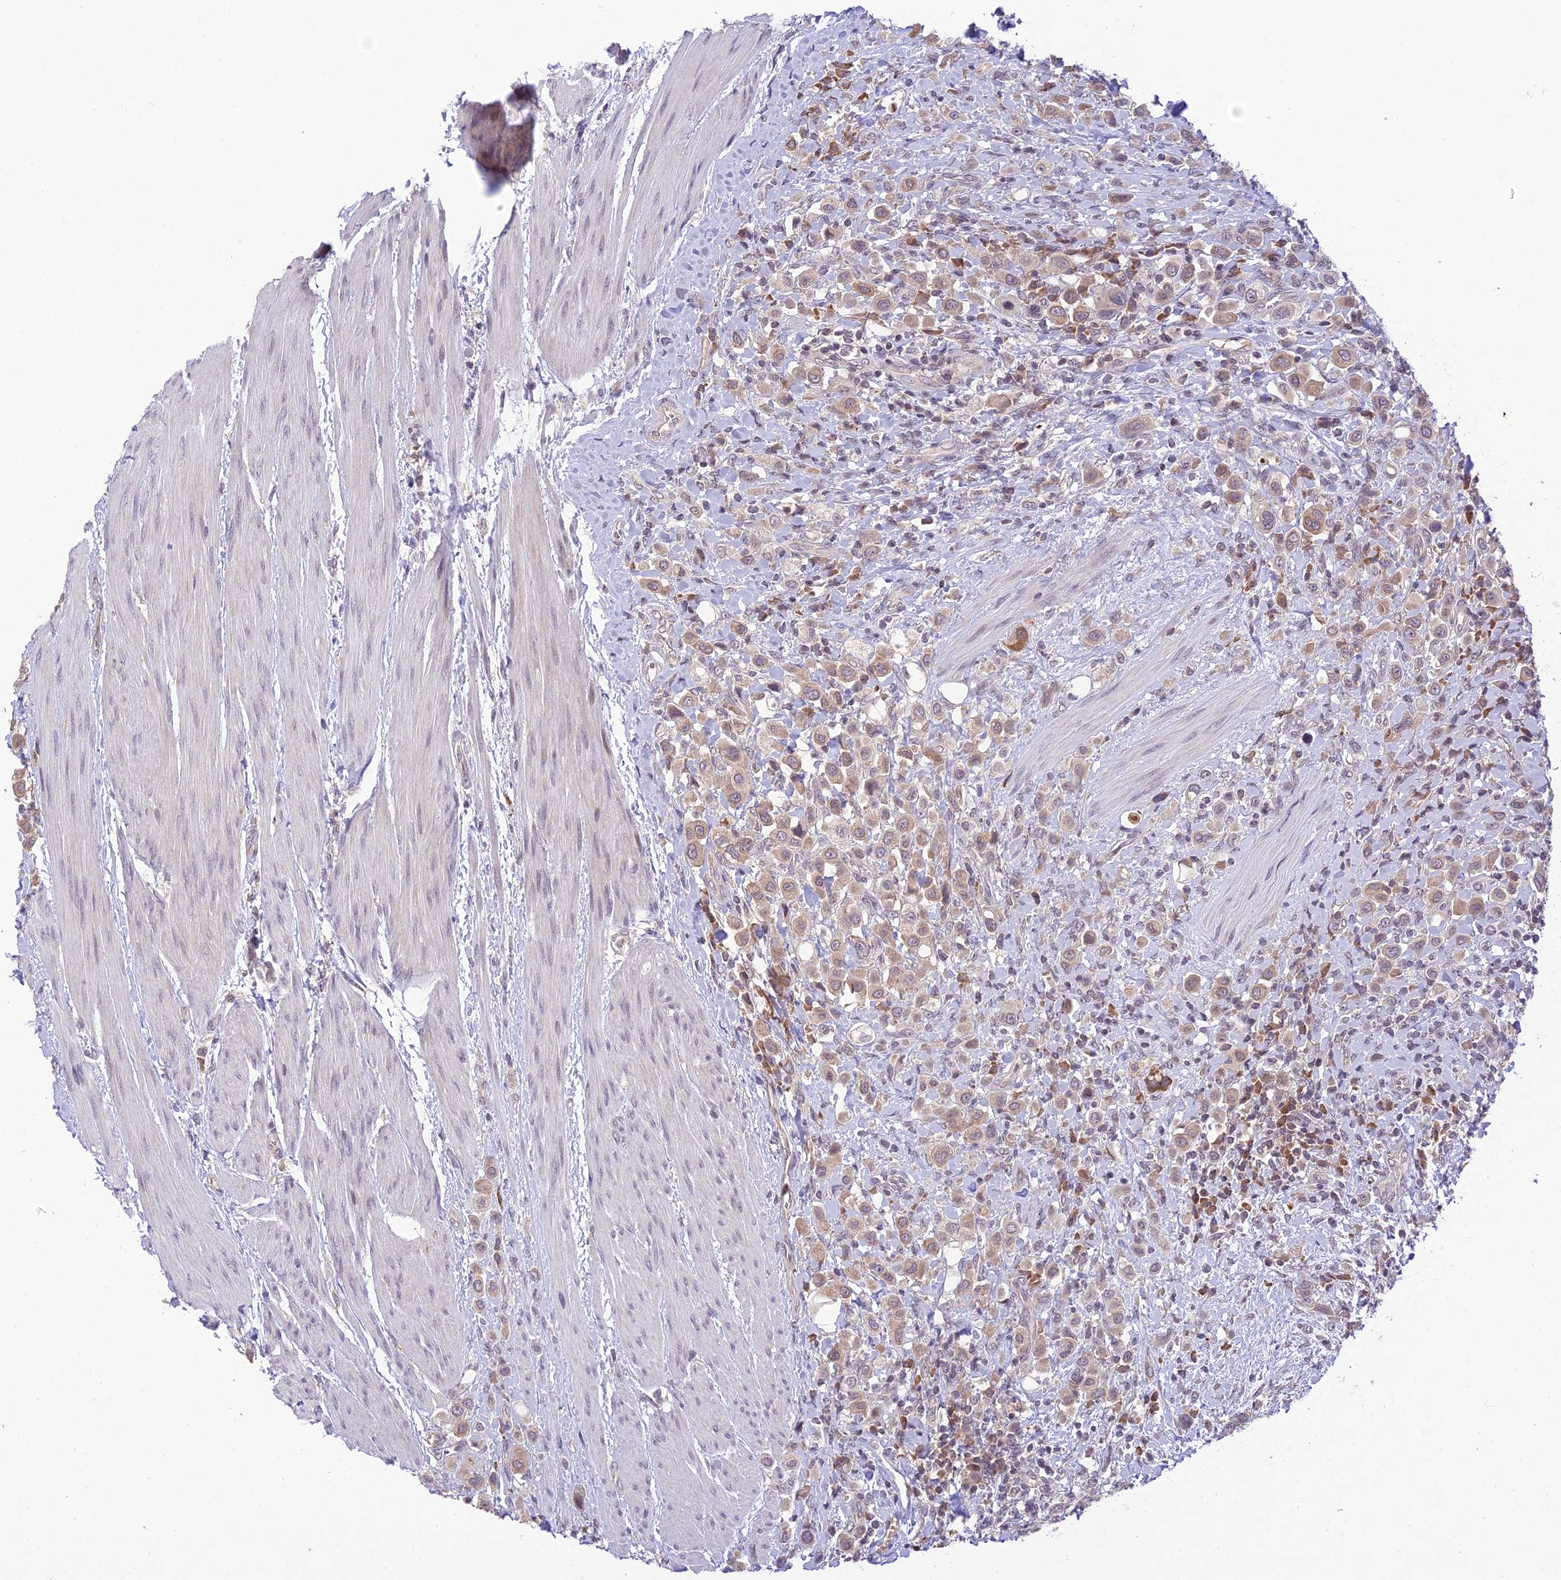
{"staining": {"intensity": "weak", "quantity": ">75%", "location": "cytoplasmic/membranous"}, "tissue": "urothelial cancer", "cell_type": "Tumor cells", "image_type": "cancer", "snomed": [{"axis": "morphology", "description": "Urothelial carcinoma, High grade"}, {"axis": "topography", "description": "Urinary bladder"}], "caption": "This image displays immunohistochemistry staining of human urothelial cancer, with low weak cytoplasmic/membranous positivity in about >75% of tumor cells.", "gene": "TEKT1", "patient": {"sex": "male", "age": 50}}